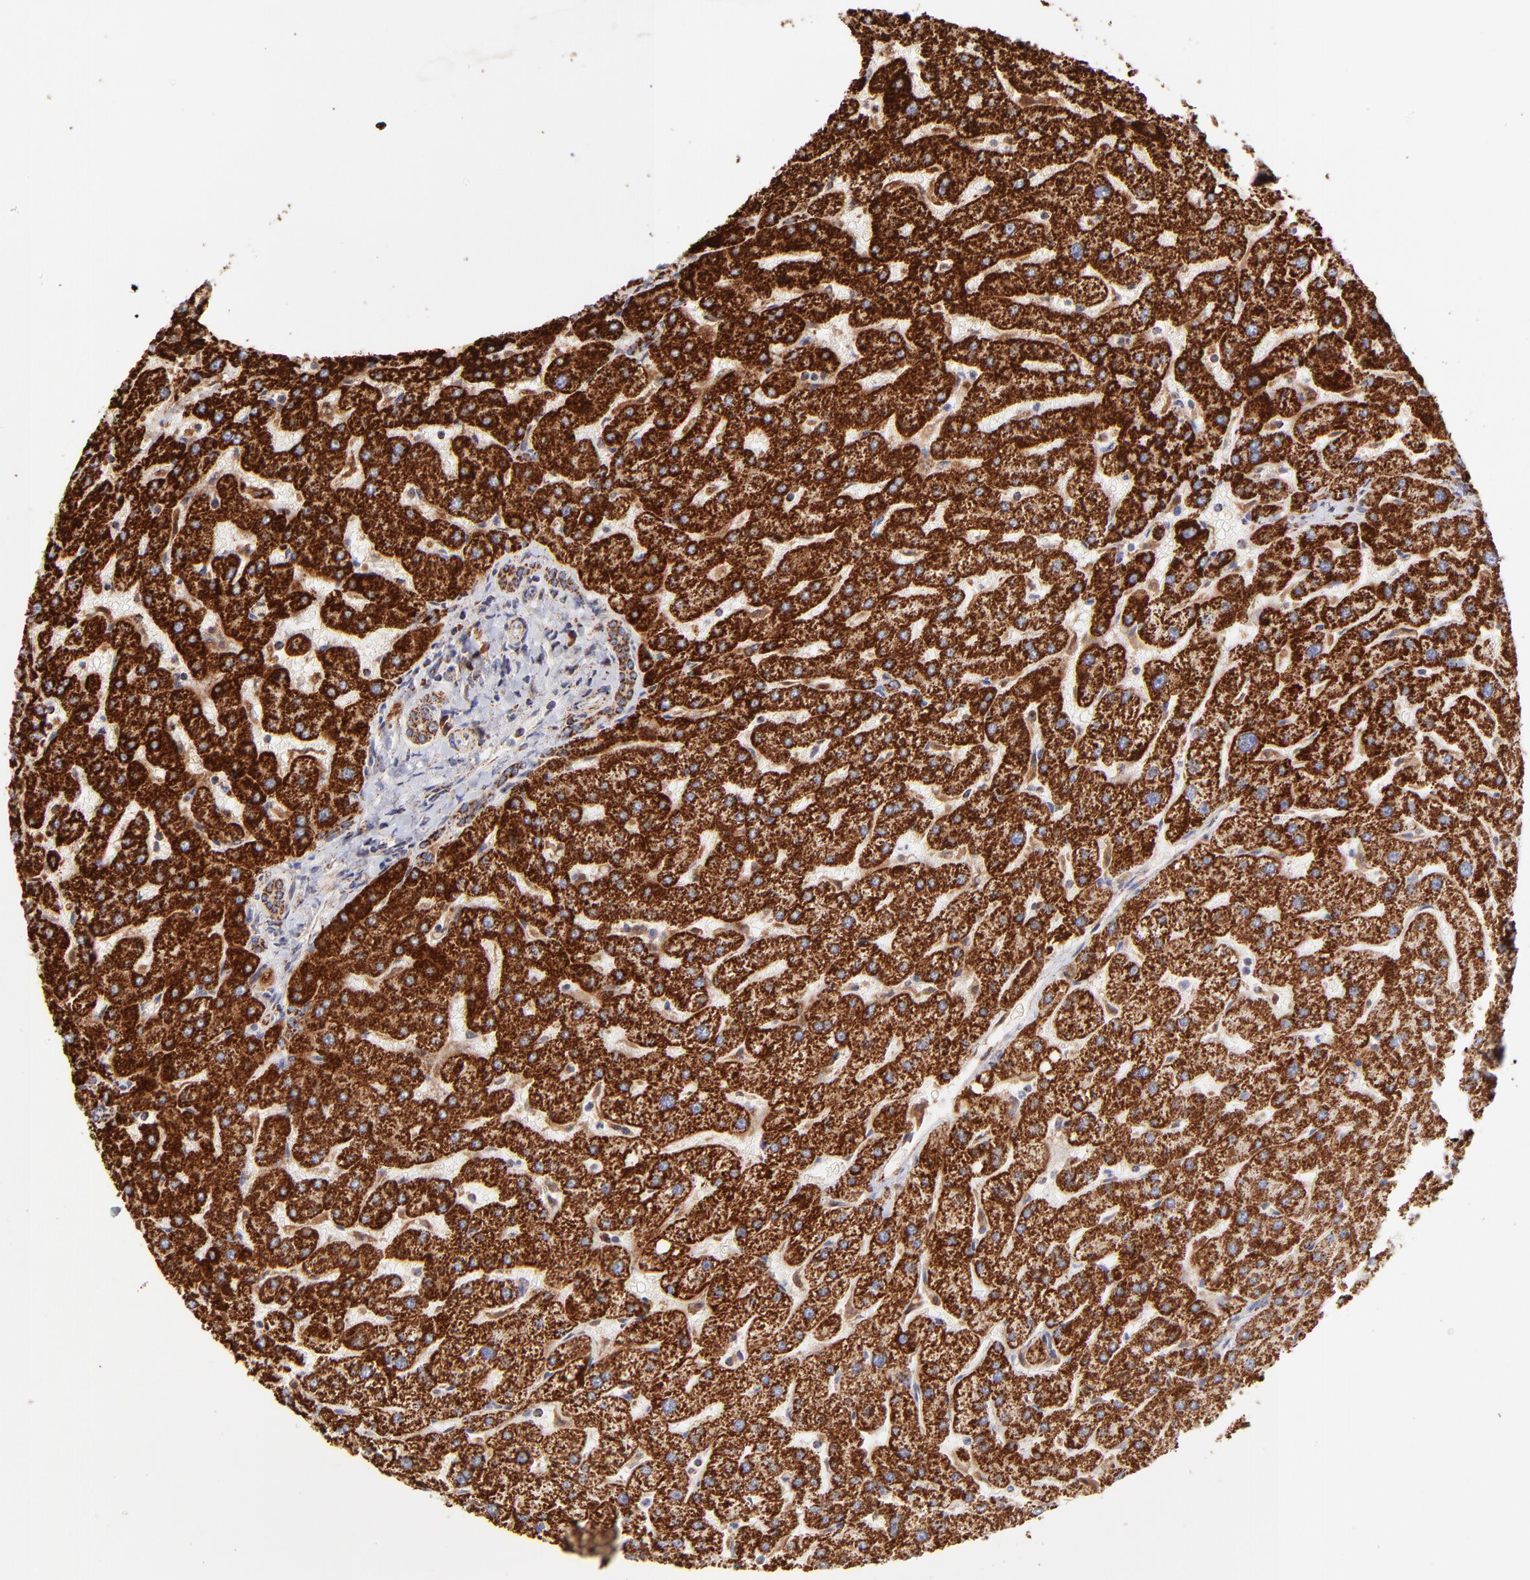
{"staining": {"intensity": "moderate", "quantity": "25%-75%", "location": "cytoplasmic/membranous"}, "tissue": "liver", "cell_type": "Cholangiocytes", "image_type": "normal", "snomed": [{"axis": "morphology", "description": "Normal tissue, NOS"}, {"axis": "topography", "description": "Liver"}], "caption": "The immunohistochemical stain shows moderate cytoplasmic/membranous expression in cholangiocytes of unremarkable liver.", "gene": "ECH1", "patient": {"sex": "male", "age": 67}}